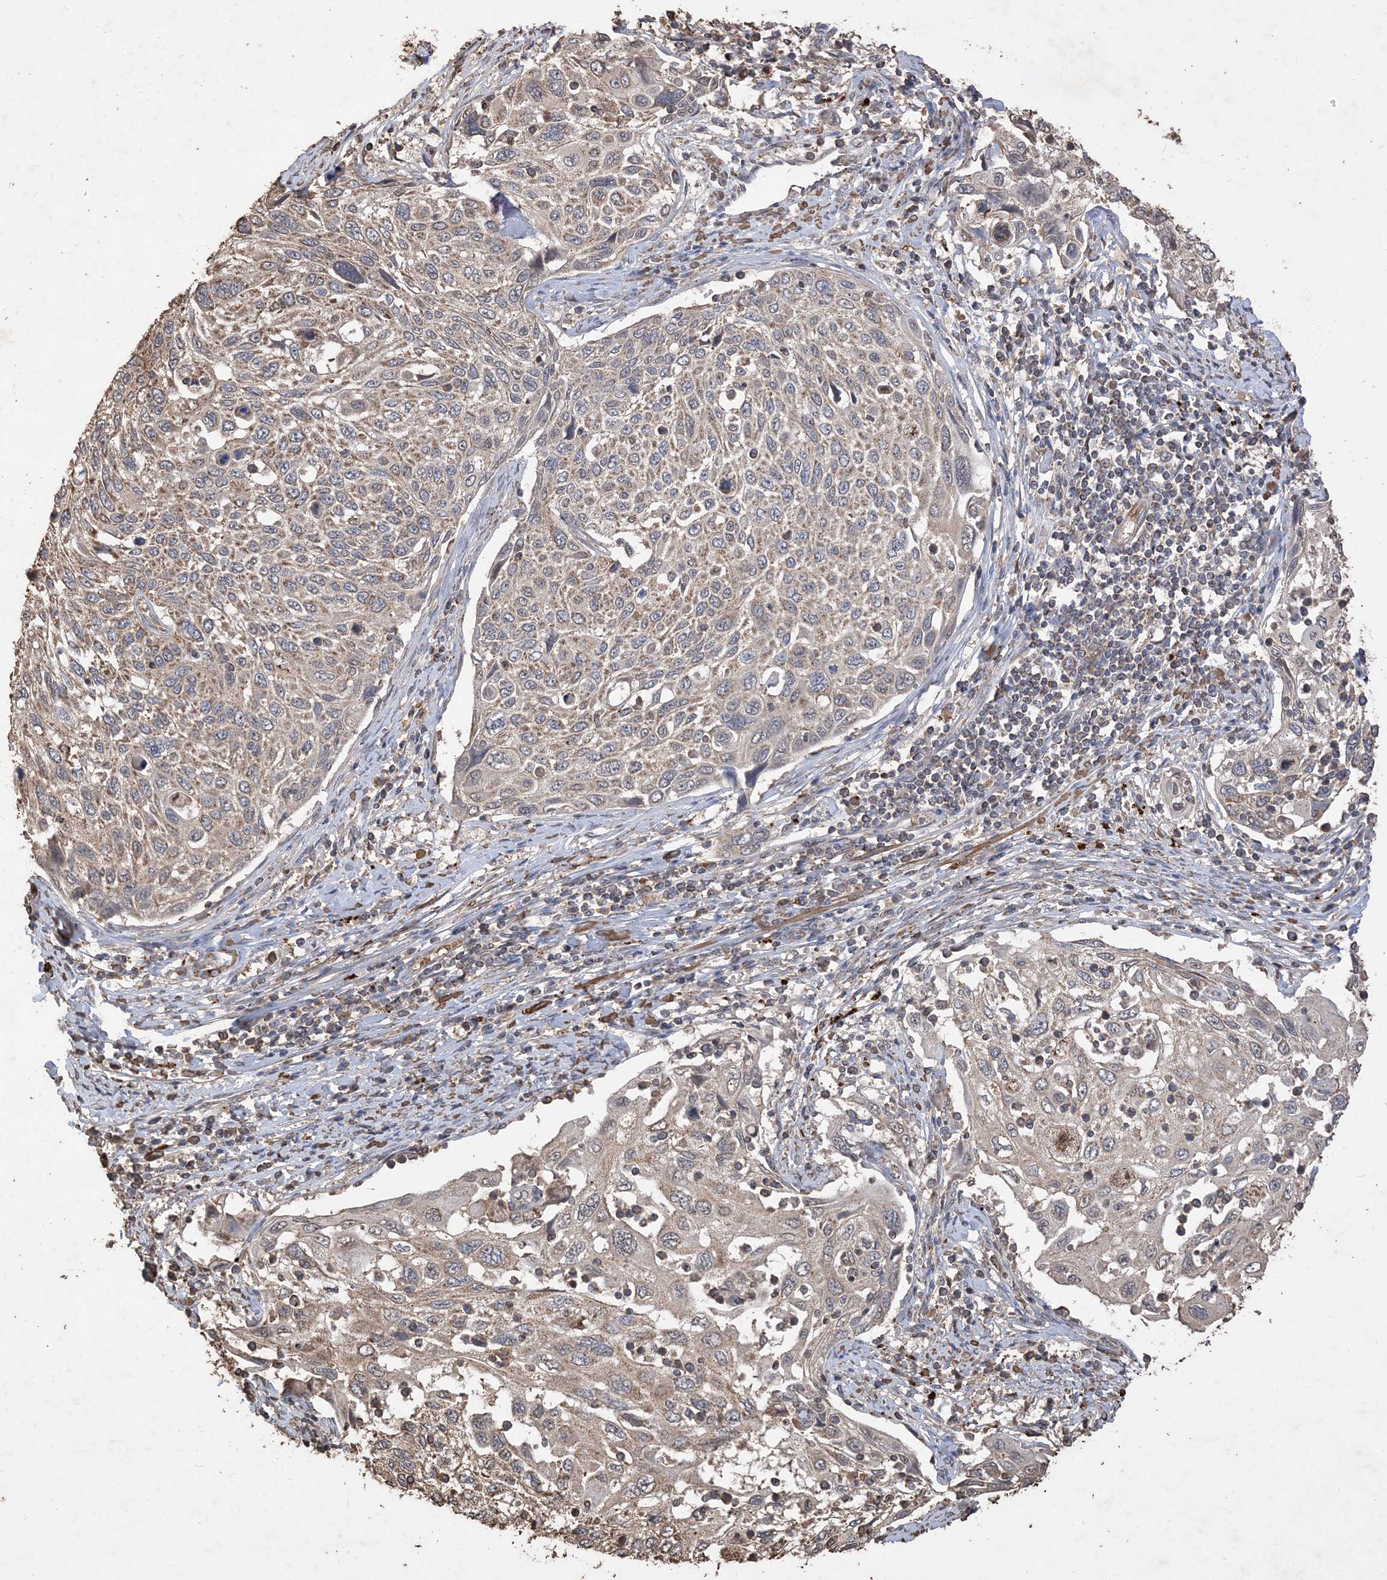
{"staining": {"intensity": "weak", "quantity": ">75%", "location": "cytoplasmic/membranous"}, "tissue": "cervical cancer", "cell_type": "Tumor cells", "image_type": "cancer", "snomed": [{"axis": "morphology", "description": "Squamous cell carcinoma, NOS"}, {"axis": "topography", "description": "Cervix"}], "caption": "IHC (DAB) staining of cervical cancer exhibits weak cytoplasmic/membranous protein positivity in about >75% of tumor cells.", "gene": "HPS4", "patient": {"sex": "female", "age": 70}}